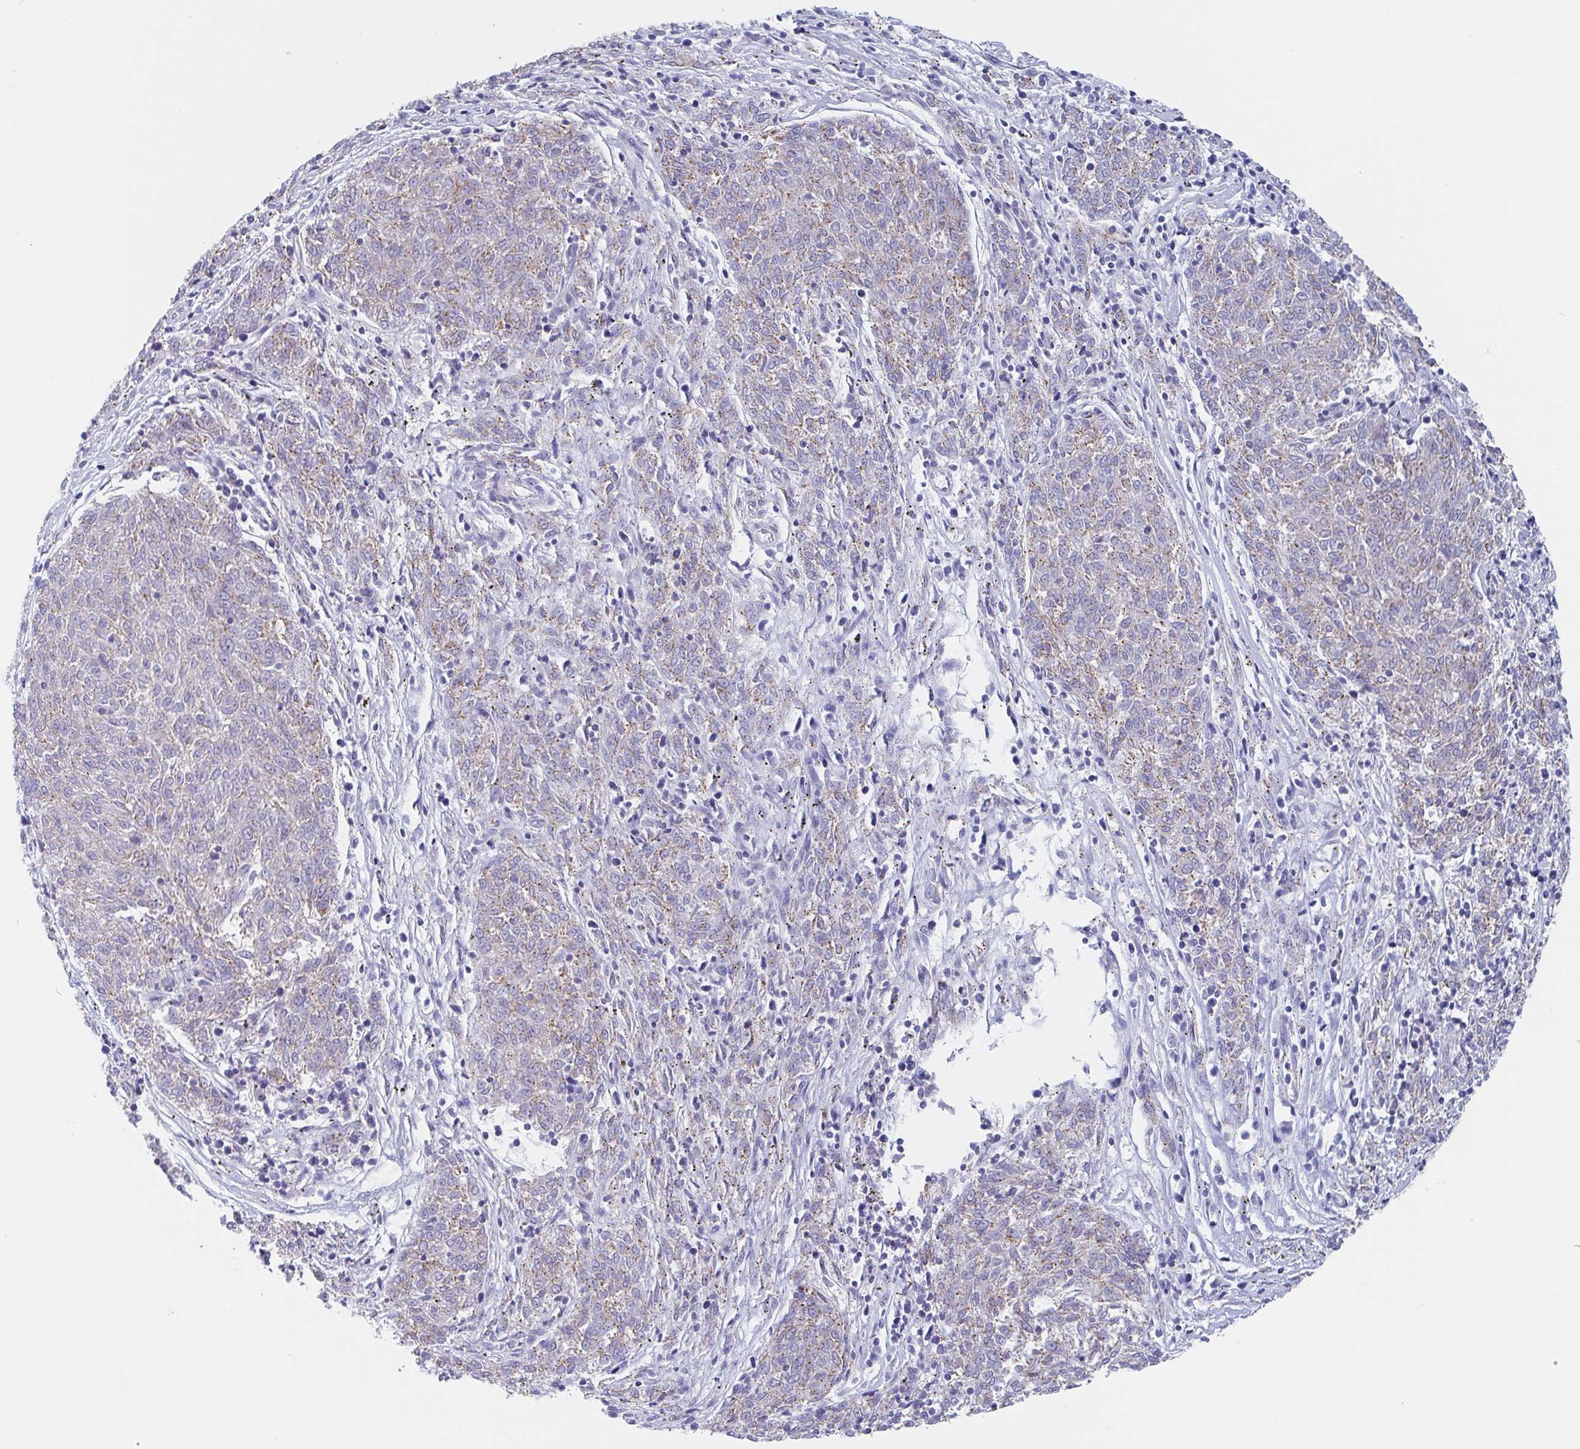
{"staining": {"intensity": "weak", "quantity": "25%-75%", "location": "cytoplasmic/membranous"}, "tissue": "melanoma", "cell_type": "Tumor cells", "image_type": "cancer", "snomed": [{"axis": "morphology", "description": "Malignant melanoma, NOS"}, {"axis": "topography", "description": "Skin"}], "caption": "DAB (3,3'-diaminobenzidine) immunohistochemical staining of human melanoma shows weak cytoplasmic/membranous protein staining in about 25%-75% of tumor cells.", "gene": "CHMP5", "patient": {"sex": "female", "age": 72}}